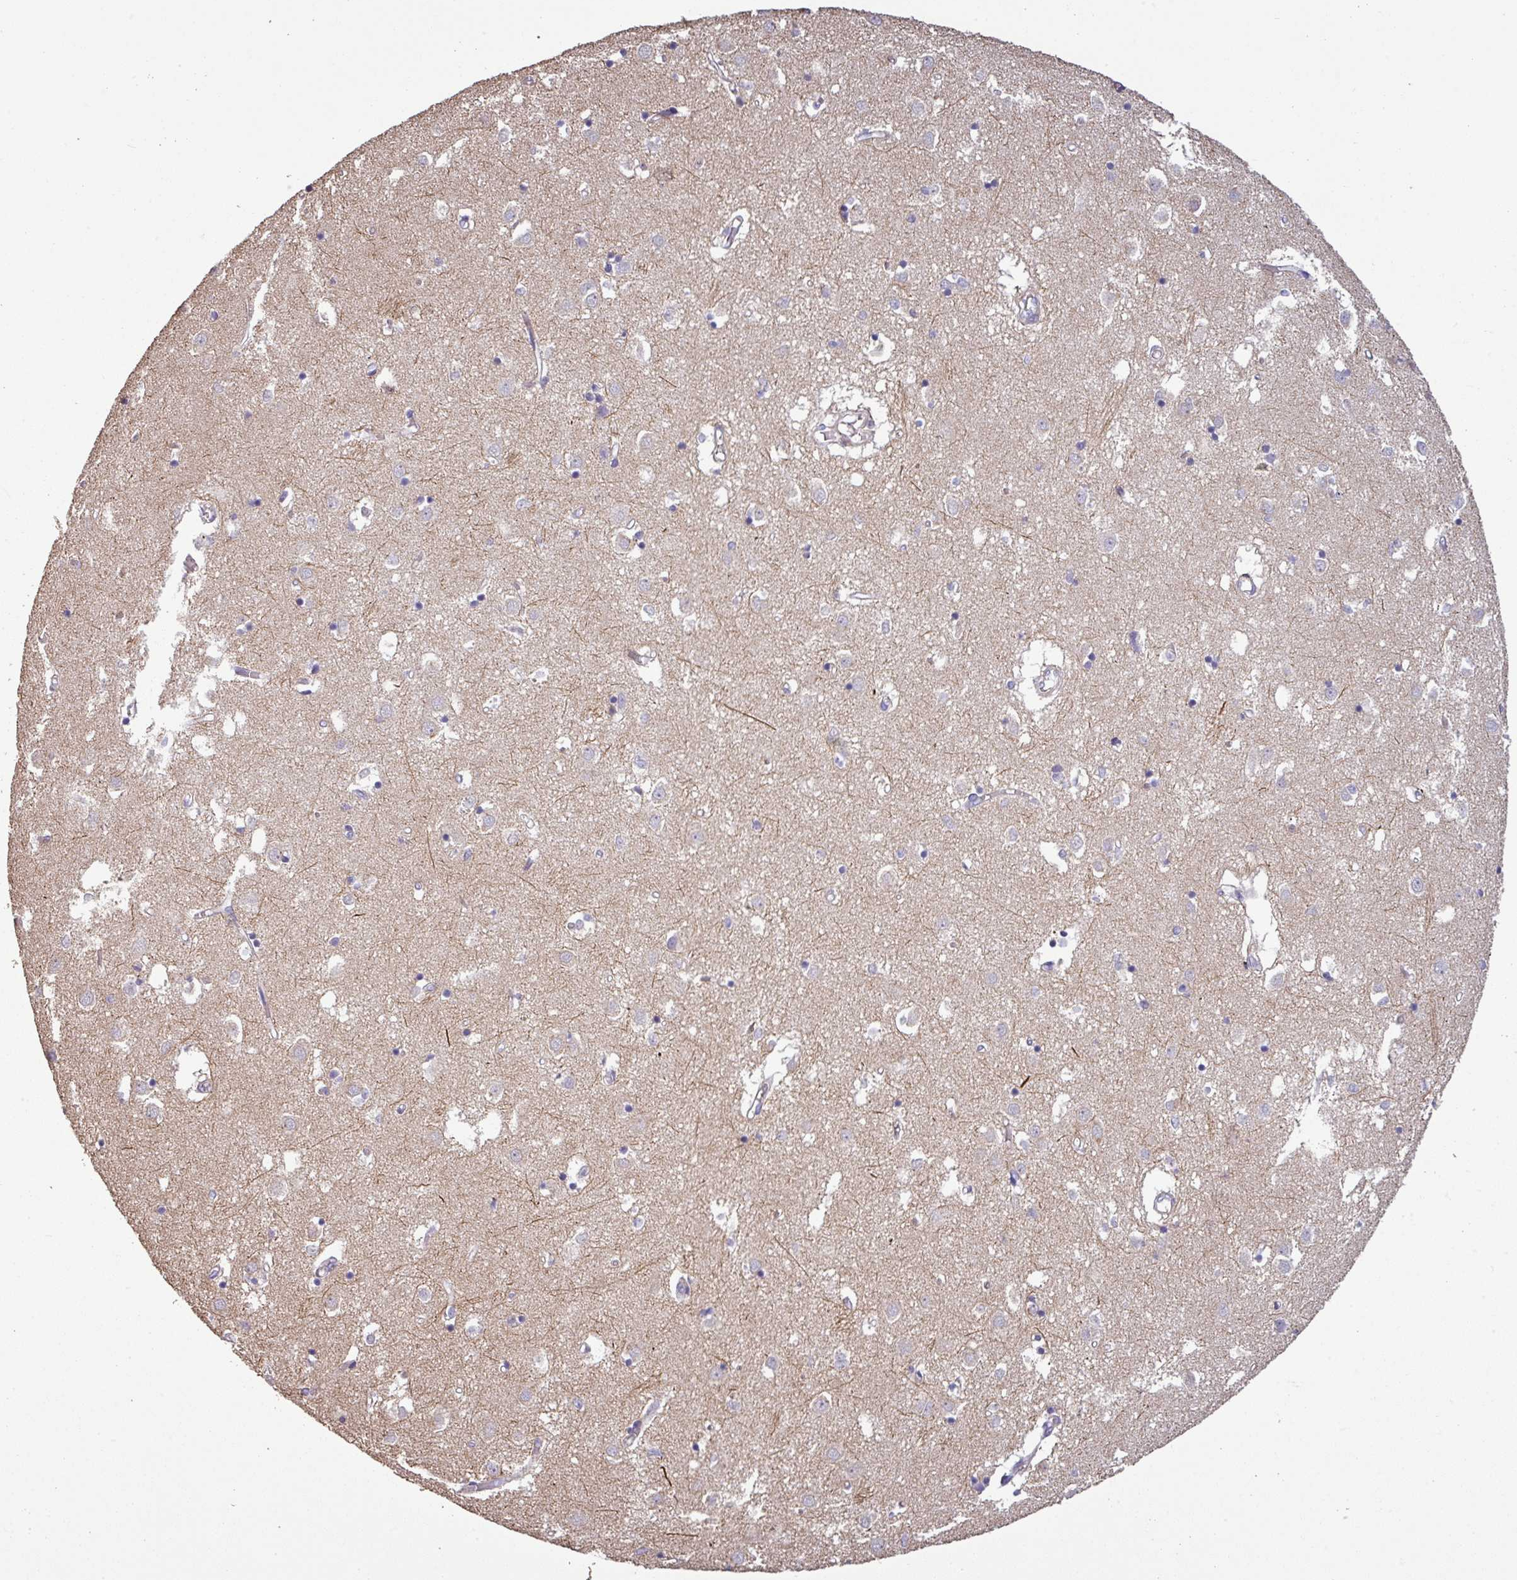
{"staining": {"intensity": "negative", "quantity": "none", "location": "none"}, "tissue": "caudate", "cell_type": "Glial cells", "image_type": "normal", "snomed": [{"axis": "morphology", "description": "Normal tissue, NOS"}, {"axis": "topography", "description": "Lateral ventricle wall"}], "caption": "High magnification brightfield microscopy of normal caudate stained with DAB (brown) and counterstained with hematoxylin (blue): glial cells show no significant positivity.", "gene": "ISLR", "patient": {"sex": "male", "age": 70}}